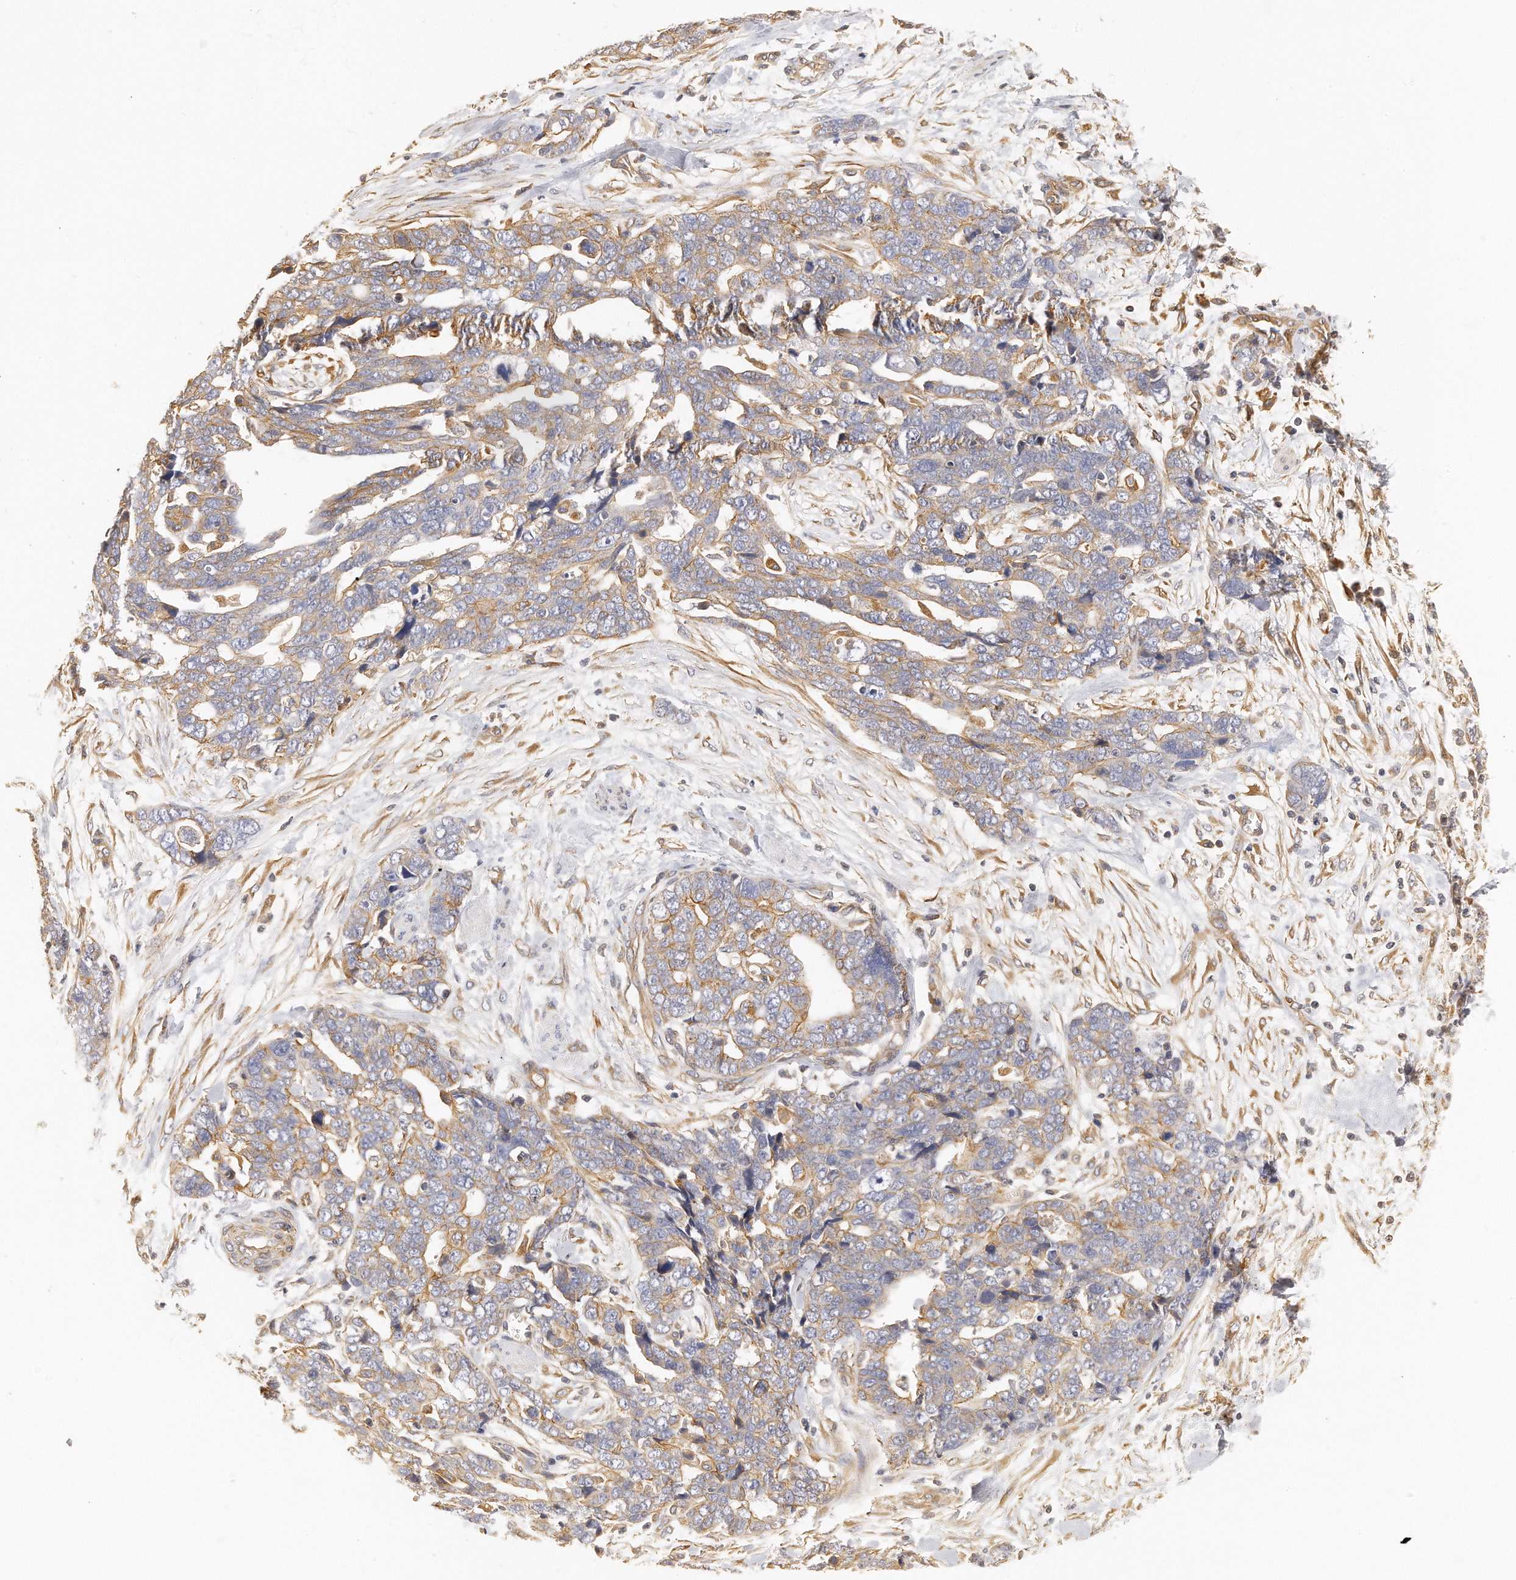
{"staining": {"intensity": "moderate", "quantity": "25%-75%", "location": "cytoplasmic/membranous"}, "tissue": "ovarian cancer", "cell_type": "Tumor cells", "image_type": "cancer", "snomed": [{"axis": "morphology", "description": "Normal tissue, NOS"}, {"axis": "morphology", "description": "Cystadenocarcinoma, serous, NOS"}, {"axis": "topography", "description": "Fallopian tube"}, {"axis": "topography", "description": "Ovary"}], "caption": "There is medium levels of moderate cytoplasmic/membranous staining in tumor cells of serous cystadenocarcinoma (ovarian), as demonstrated by immunohistochemical staining (brown color).", "gene": "CHST7", "patient": {"sex": "female", "age": 56}}